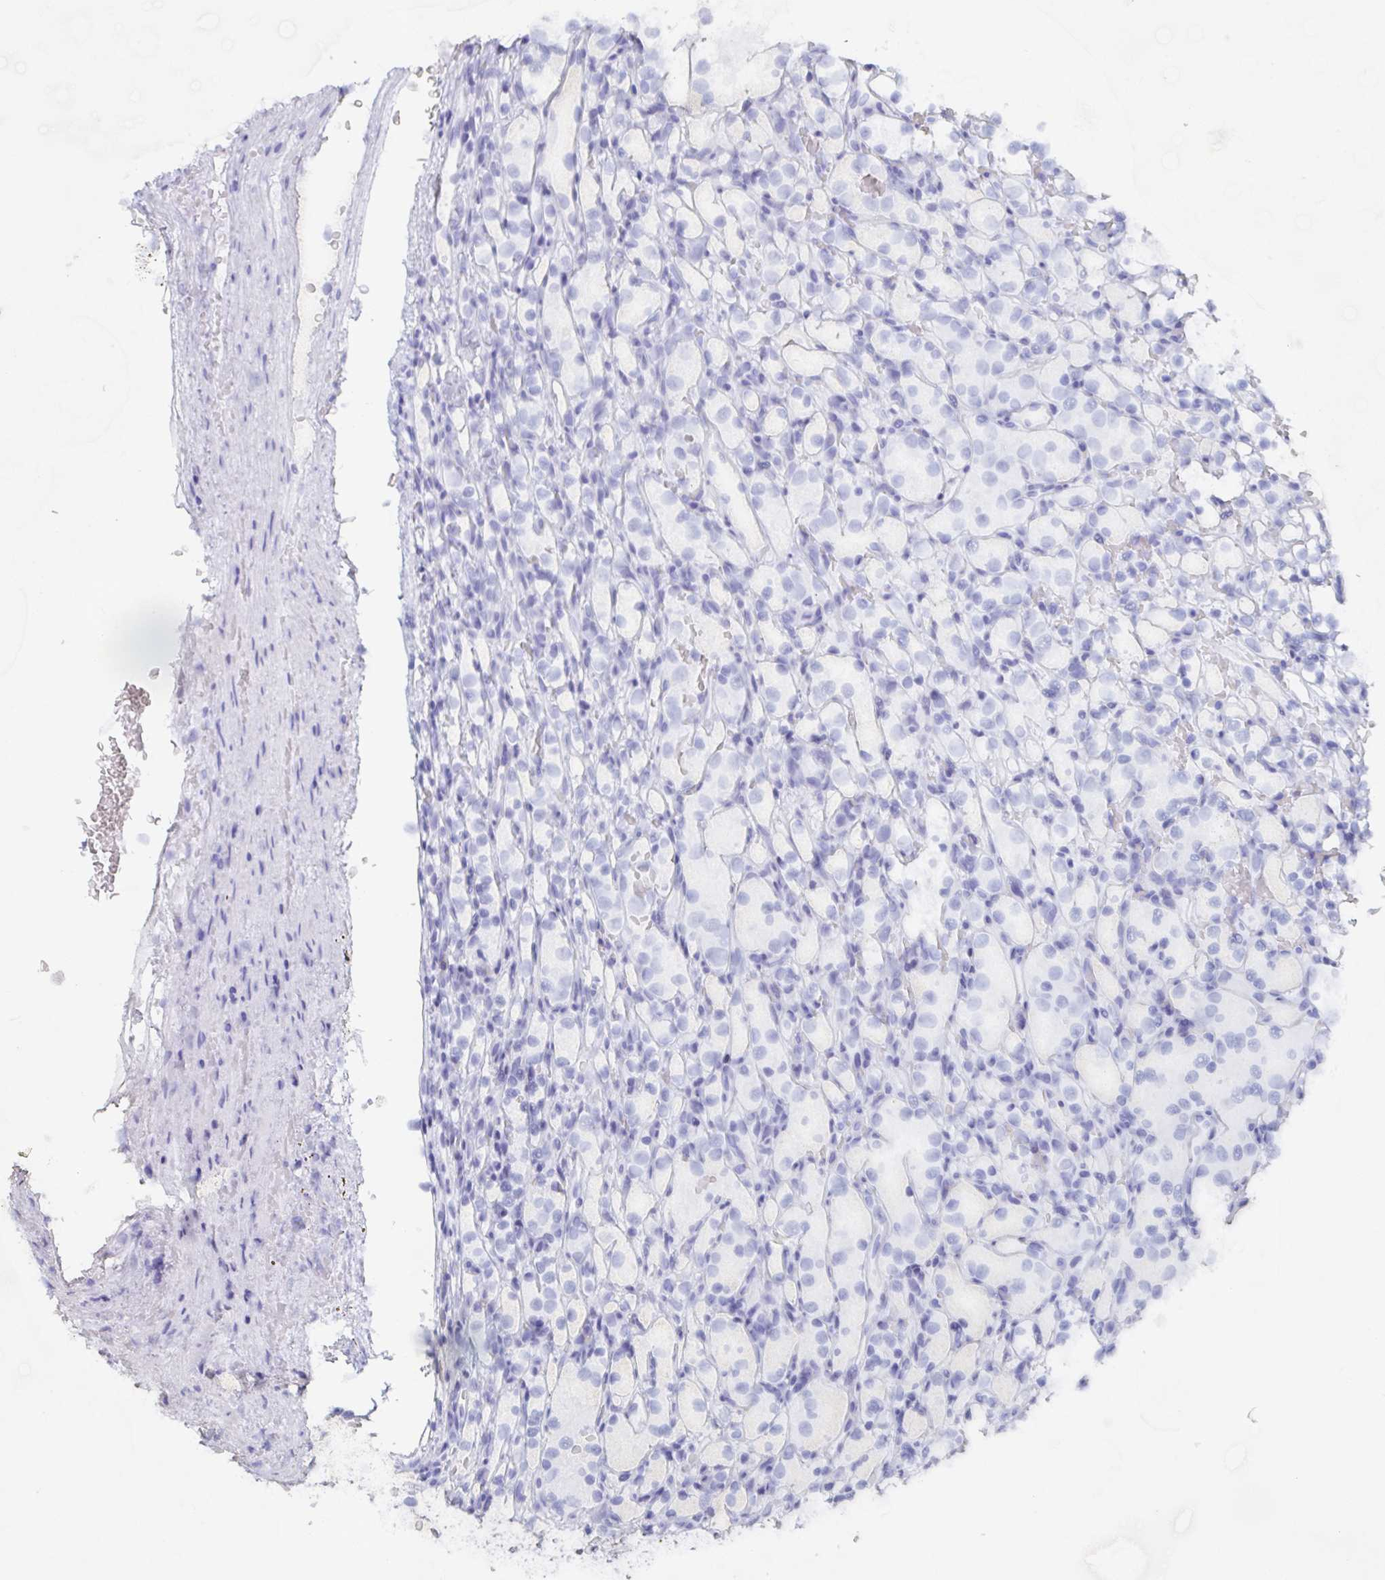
{"staining": {"intensity": "negative", "quantity": "none", "location": "none"}, "tissue": "renal cancer", "cell_type": "Tumor cells", "image_type": "cancer", "snomed": [{"axis": "morphology", "description": "Adenocarcinoma, NOS"}, {"axis": "topography", "description": "Kidney"}], "caption": "Immunohistochemistry of renal cancer (adenocarcinoma) reveals no positivity in tumor cells.", "gene": "AGFG2", "patient": {"sex": "female", "age": 69}}